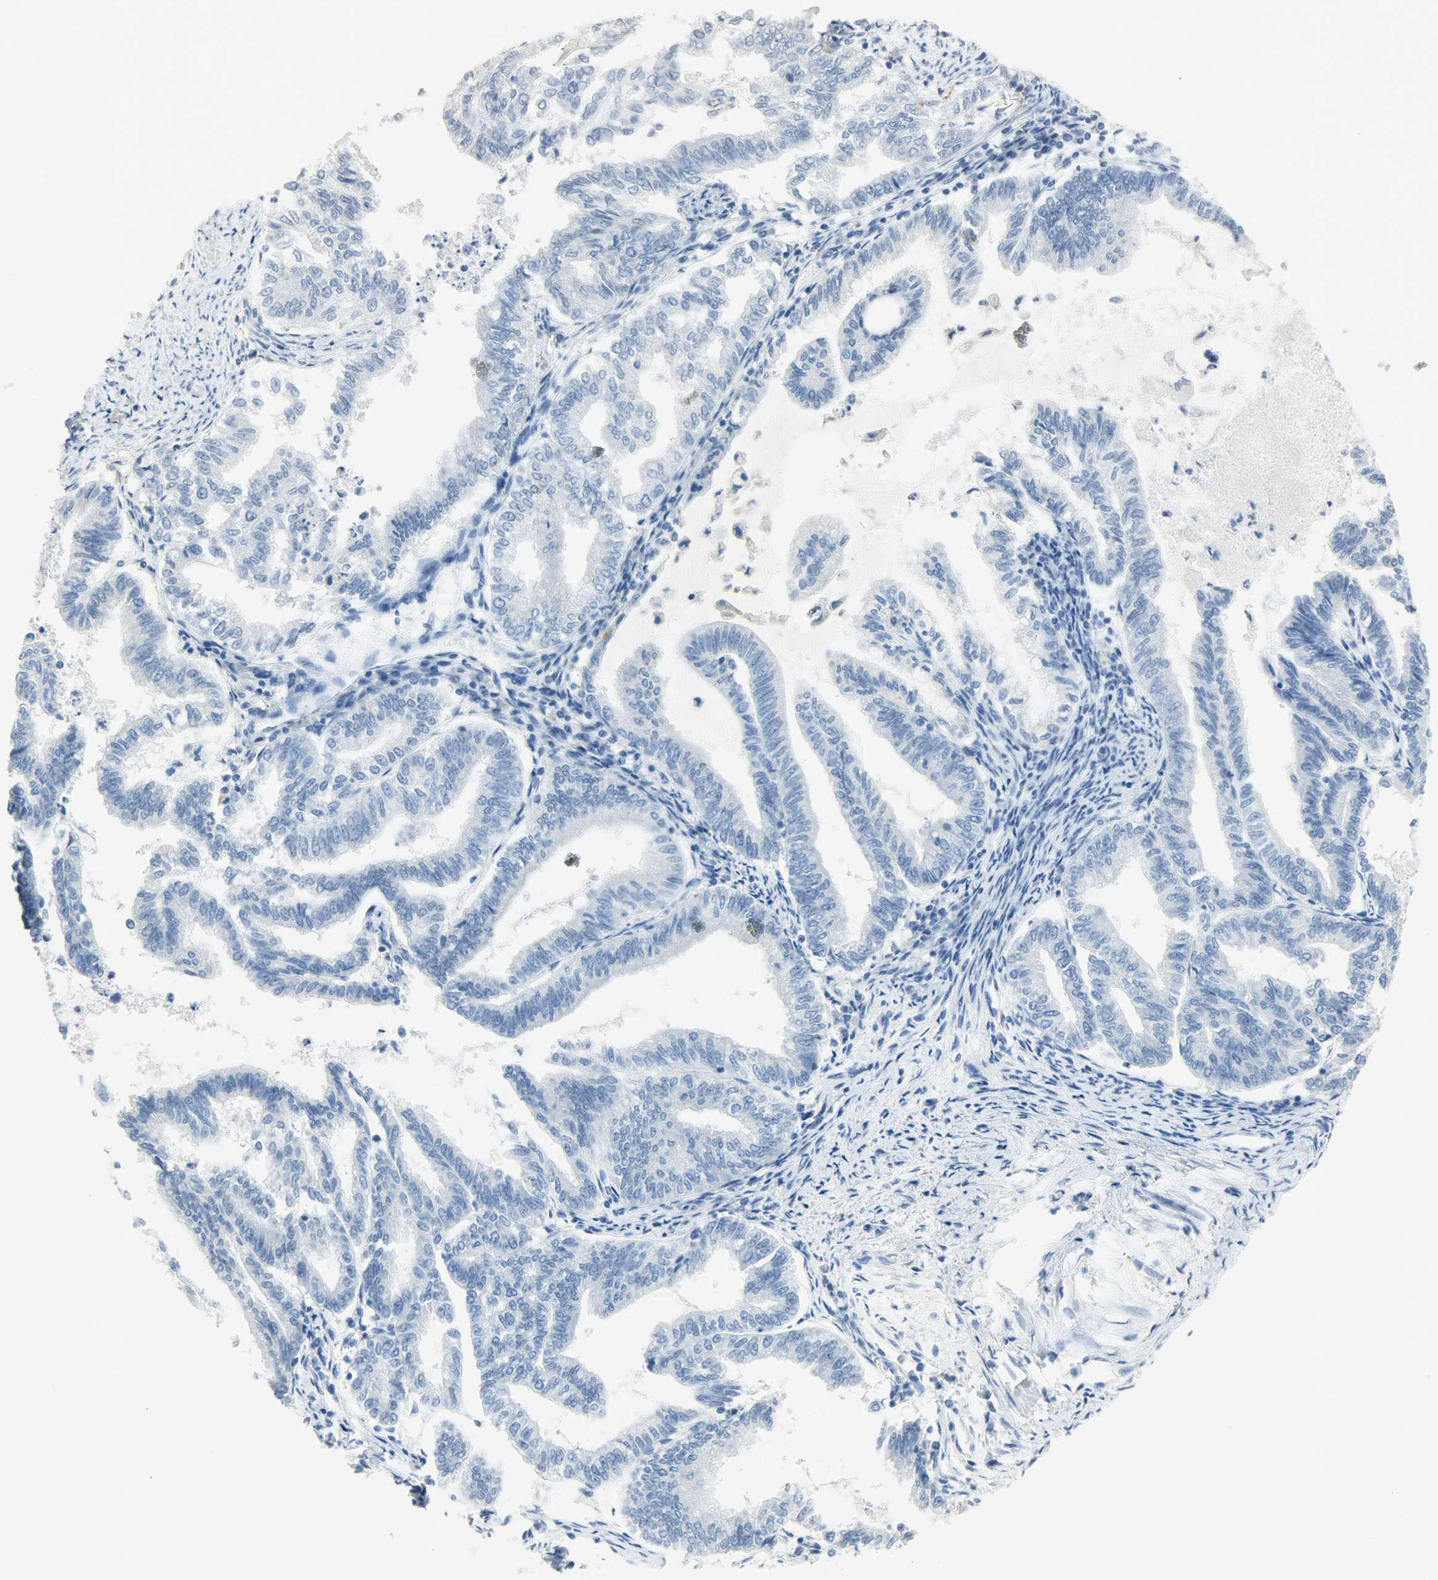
{"staining": {"intensity": "negative", "quantity": "none", "location": "none"}, "tissue": "endometrial cancer", "cell_type": "Tumor cells", "image_type": "cancer", "snomed": [{"axis": "morphology", "description": "Adenocarcinoma, NOS"}, {"axis": "topography", "description": "Endometrium"}], "caption": "High magnification brightfield microscopy of endometrial cancer (adenocarcinoma) stained with DAB (3,3'-diaminobenzidine) (brown) and counterstained with hematoxylin (blue): tumor cells show no significant expression. Nuclei are stained in blue.", "gene": "PTPN6", "patient": {"sex": "female", "age": 79}}